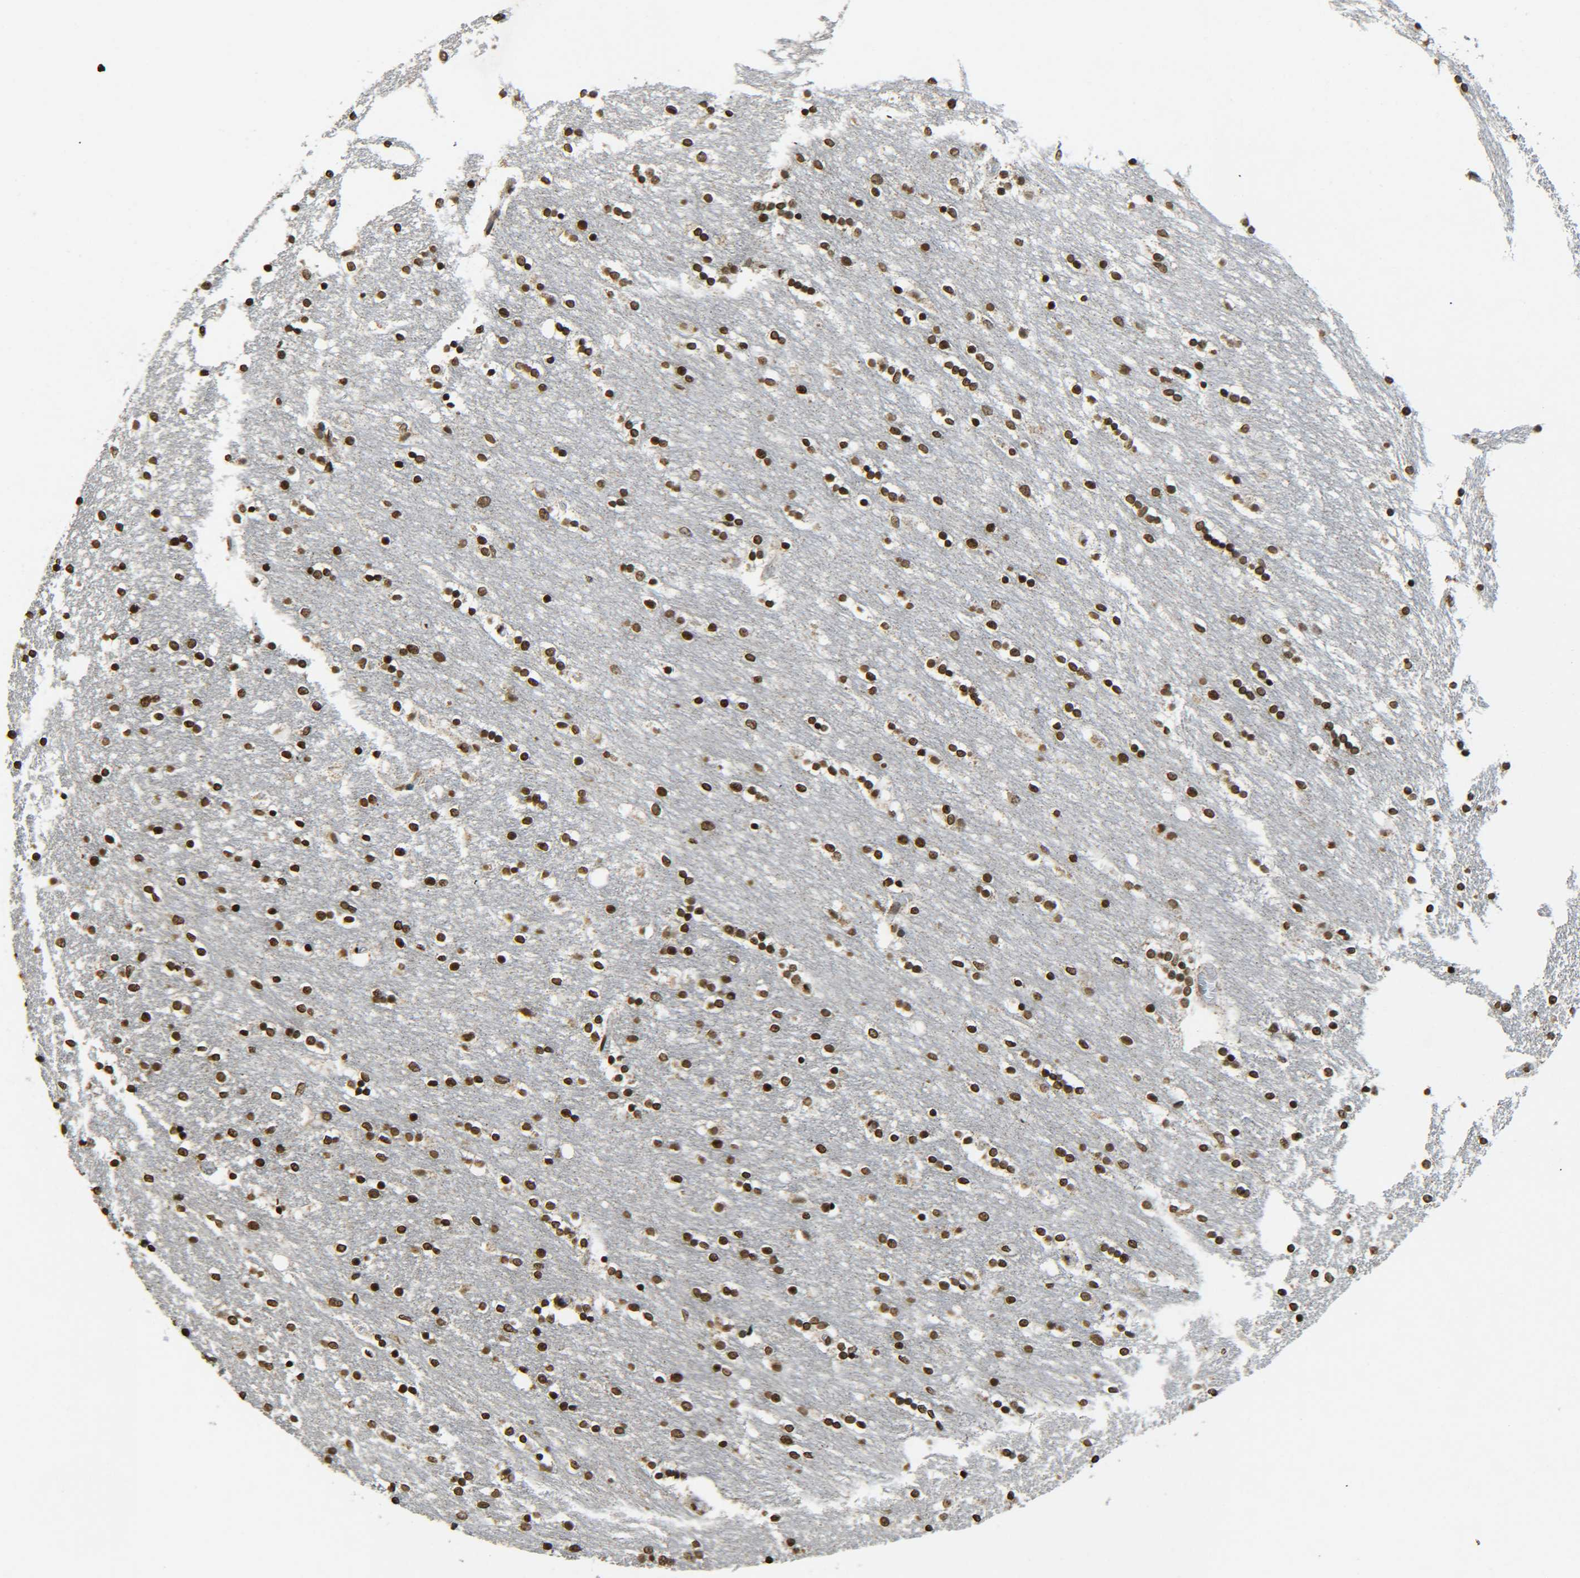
{"staining": {"intensity": "strong", "quantity": ">75%", "location": "nuclear"}, "tissue": "caudate", "cell_type": "Glial cells", "image_type": "normal", "snomed": [{"axis": "morphology", "description": "Normal tissue, NOS"}, {"axis": "topography", "description": "Lateral ventricle wall"}], "caption": "High-power microscopy captured an IHC histopathology image of unremarkable caudate, revealing strong nuclear expression in about >75% of glial cells. The staining was performed using DAB (3,3'-diaminobenzidine) to visualize the protein expression in brown, while the nuclei were stained in blue with hematoxylin (Magnification: 20x).", "gene": "NEUROG2", "patient": {"sex": "female", "age": 54}}